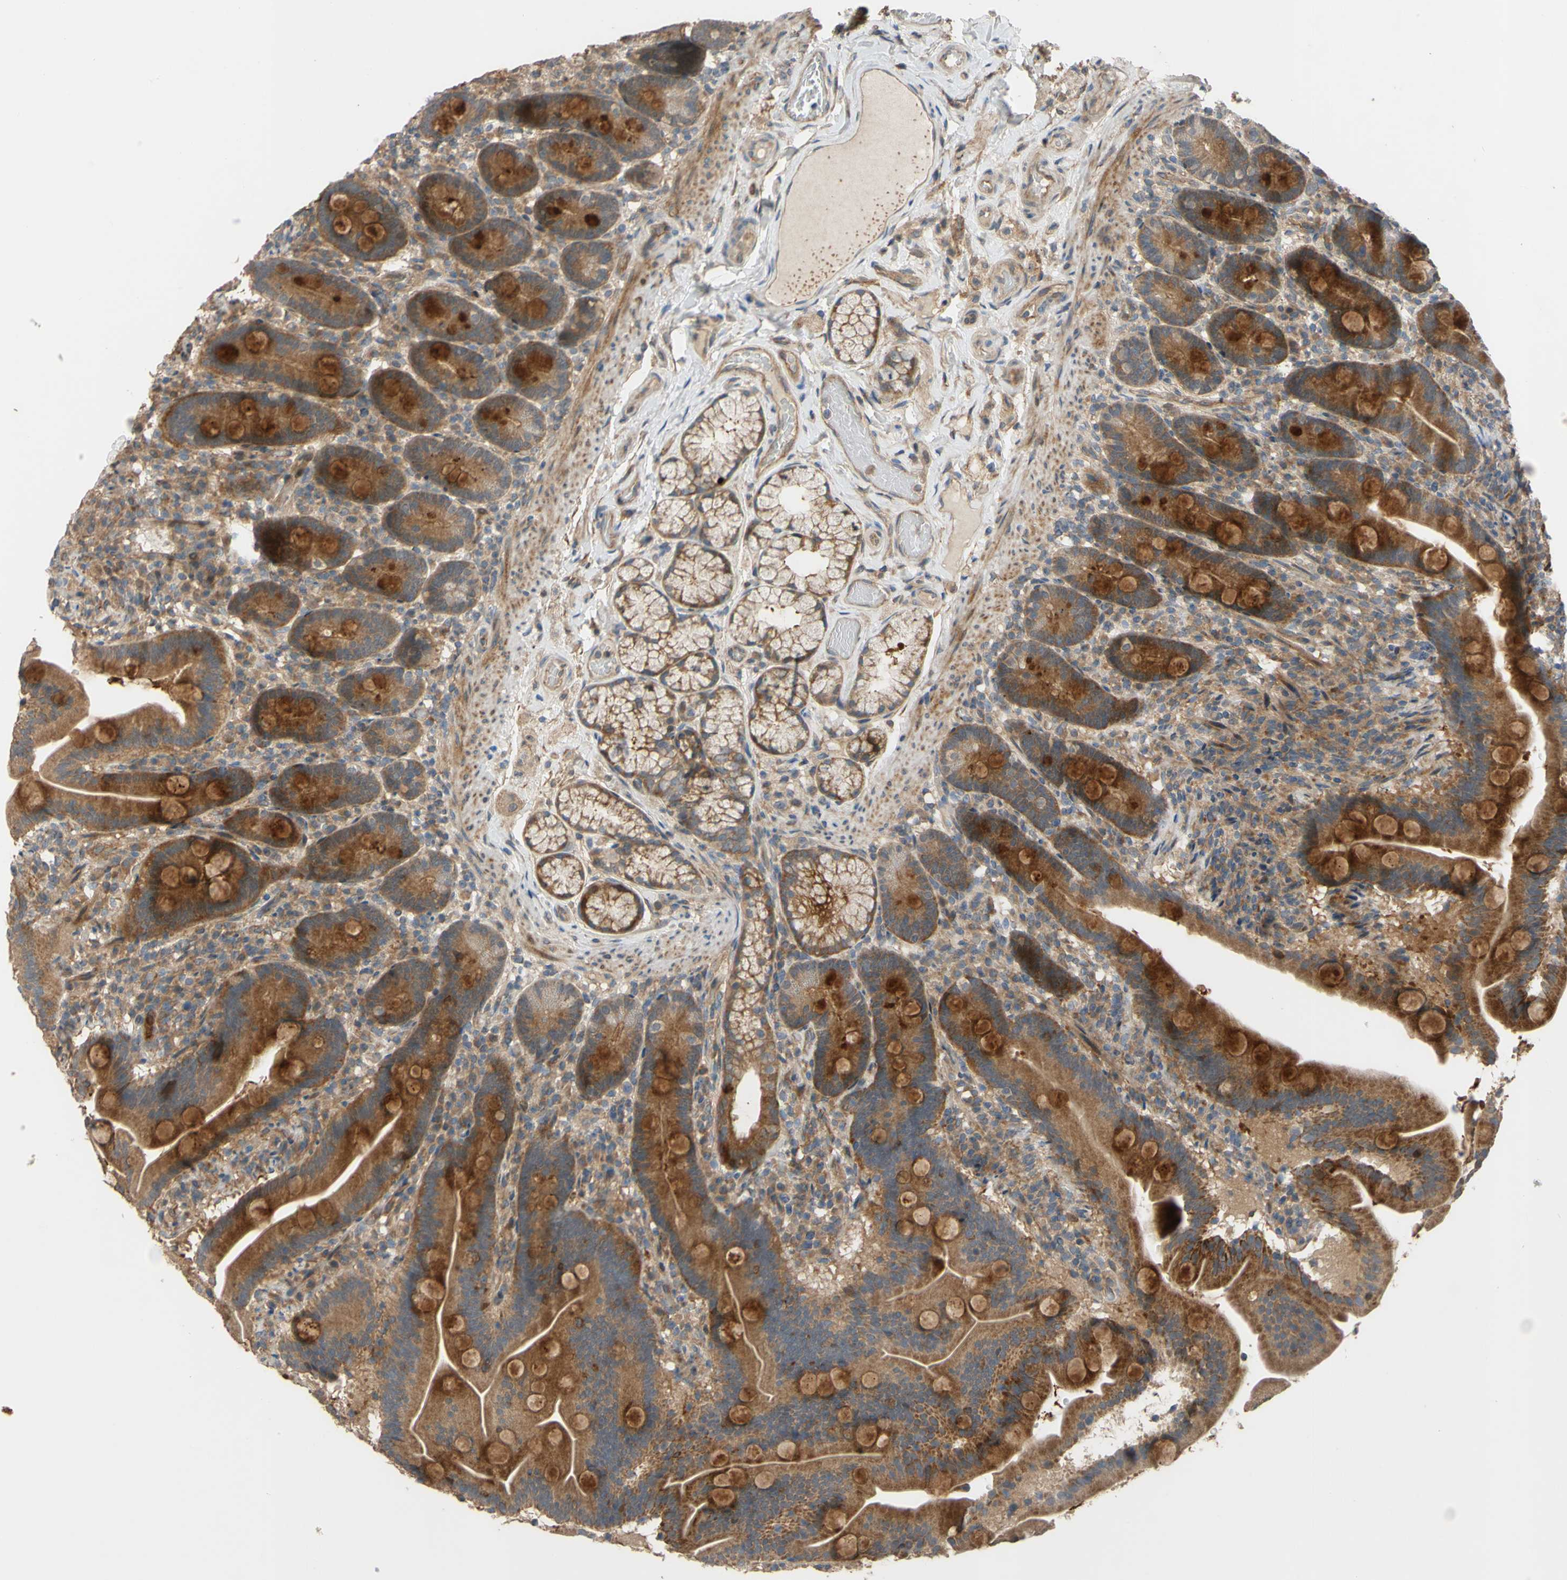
{"staining": {"intensity": "strong", "quantity": ">75%", "location": "cytoplasmic/membranous"}, "tissue": "duodenum", "cell_type": "Glandular cells", "image_type": "normal", "snomed": [{"axis": "morphology", "description": "Normal tissue, NOS"}, {"axis": "topography", "description": "Duodenum"}], "caption": "A histopathology image of human duodenum stained for a protein demonstrates strong cytoplasmic/membranous brown staining in glandular cells. (DAB IHC with brightfield microscopy, high magnification).", "gene": "SHROOM4", "patient": {"sex": "male", "age": 54}}